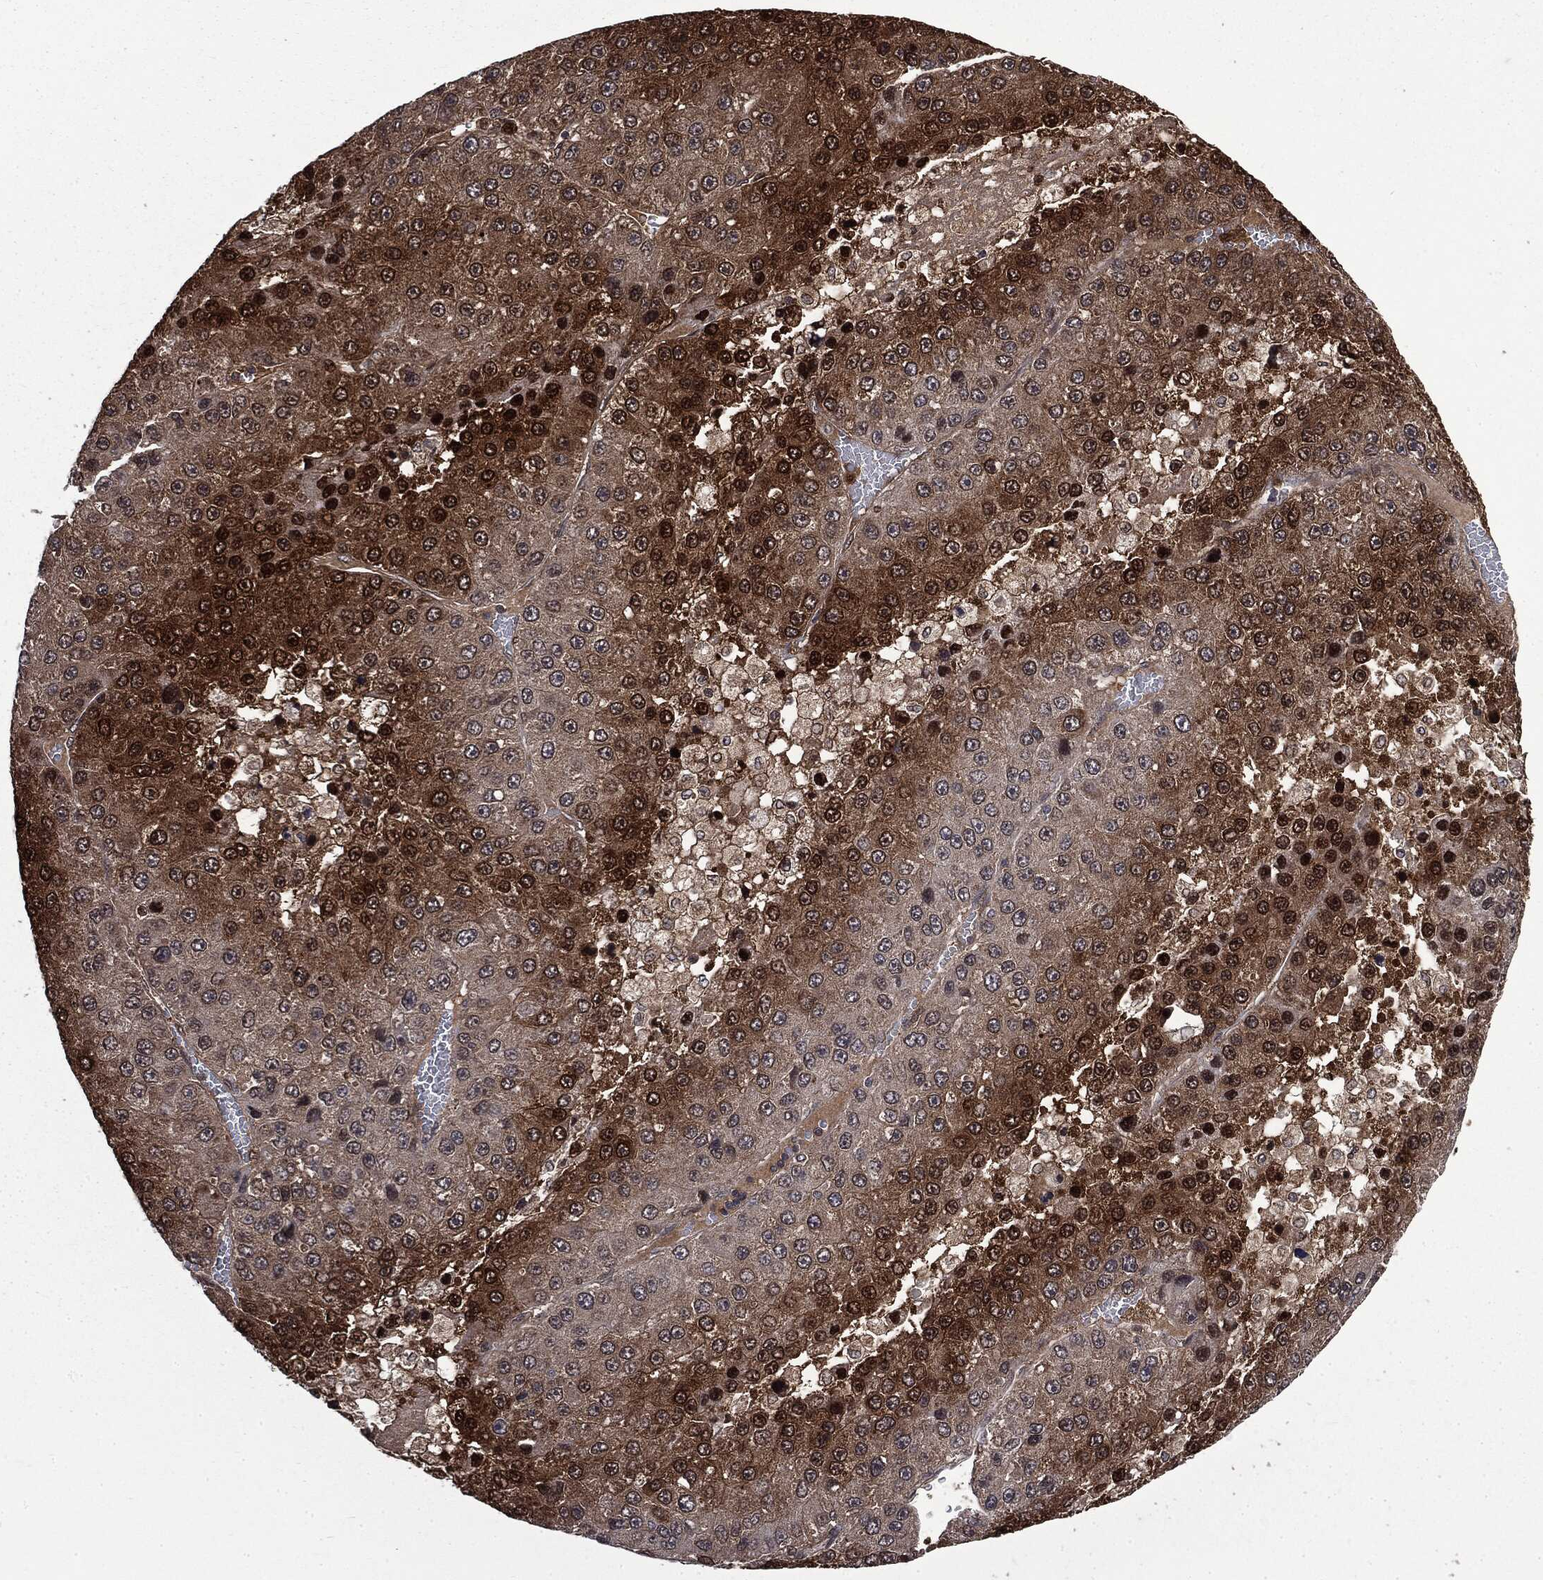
{"staining": {"intensity": "strong", "quantity": "25%-75%", "location": "cytoplasmic/membranous,nuclear"}, "tissue": "liver cancer", "cell_type": "Tumor cells", "image_type": "cancer", "snomed": [{"axis": "morphology", "description": "Carcinoma, Hepatocellular, NOS"}, {"axis": "topography", "description": "Liver"}], "caption": "This is a micrograph of immunohistochemistry (IHC) staining of liver cancer, which shows strong positivity in the cytoplasmic/membranous and nuclear of tumor cells.", "gene": "GPI", "patient": {"sex": "female", "age": 73}}